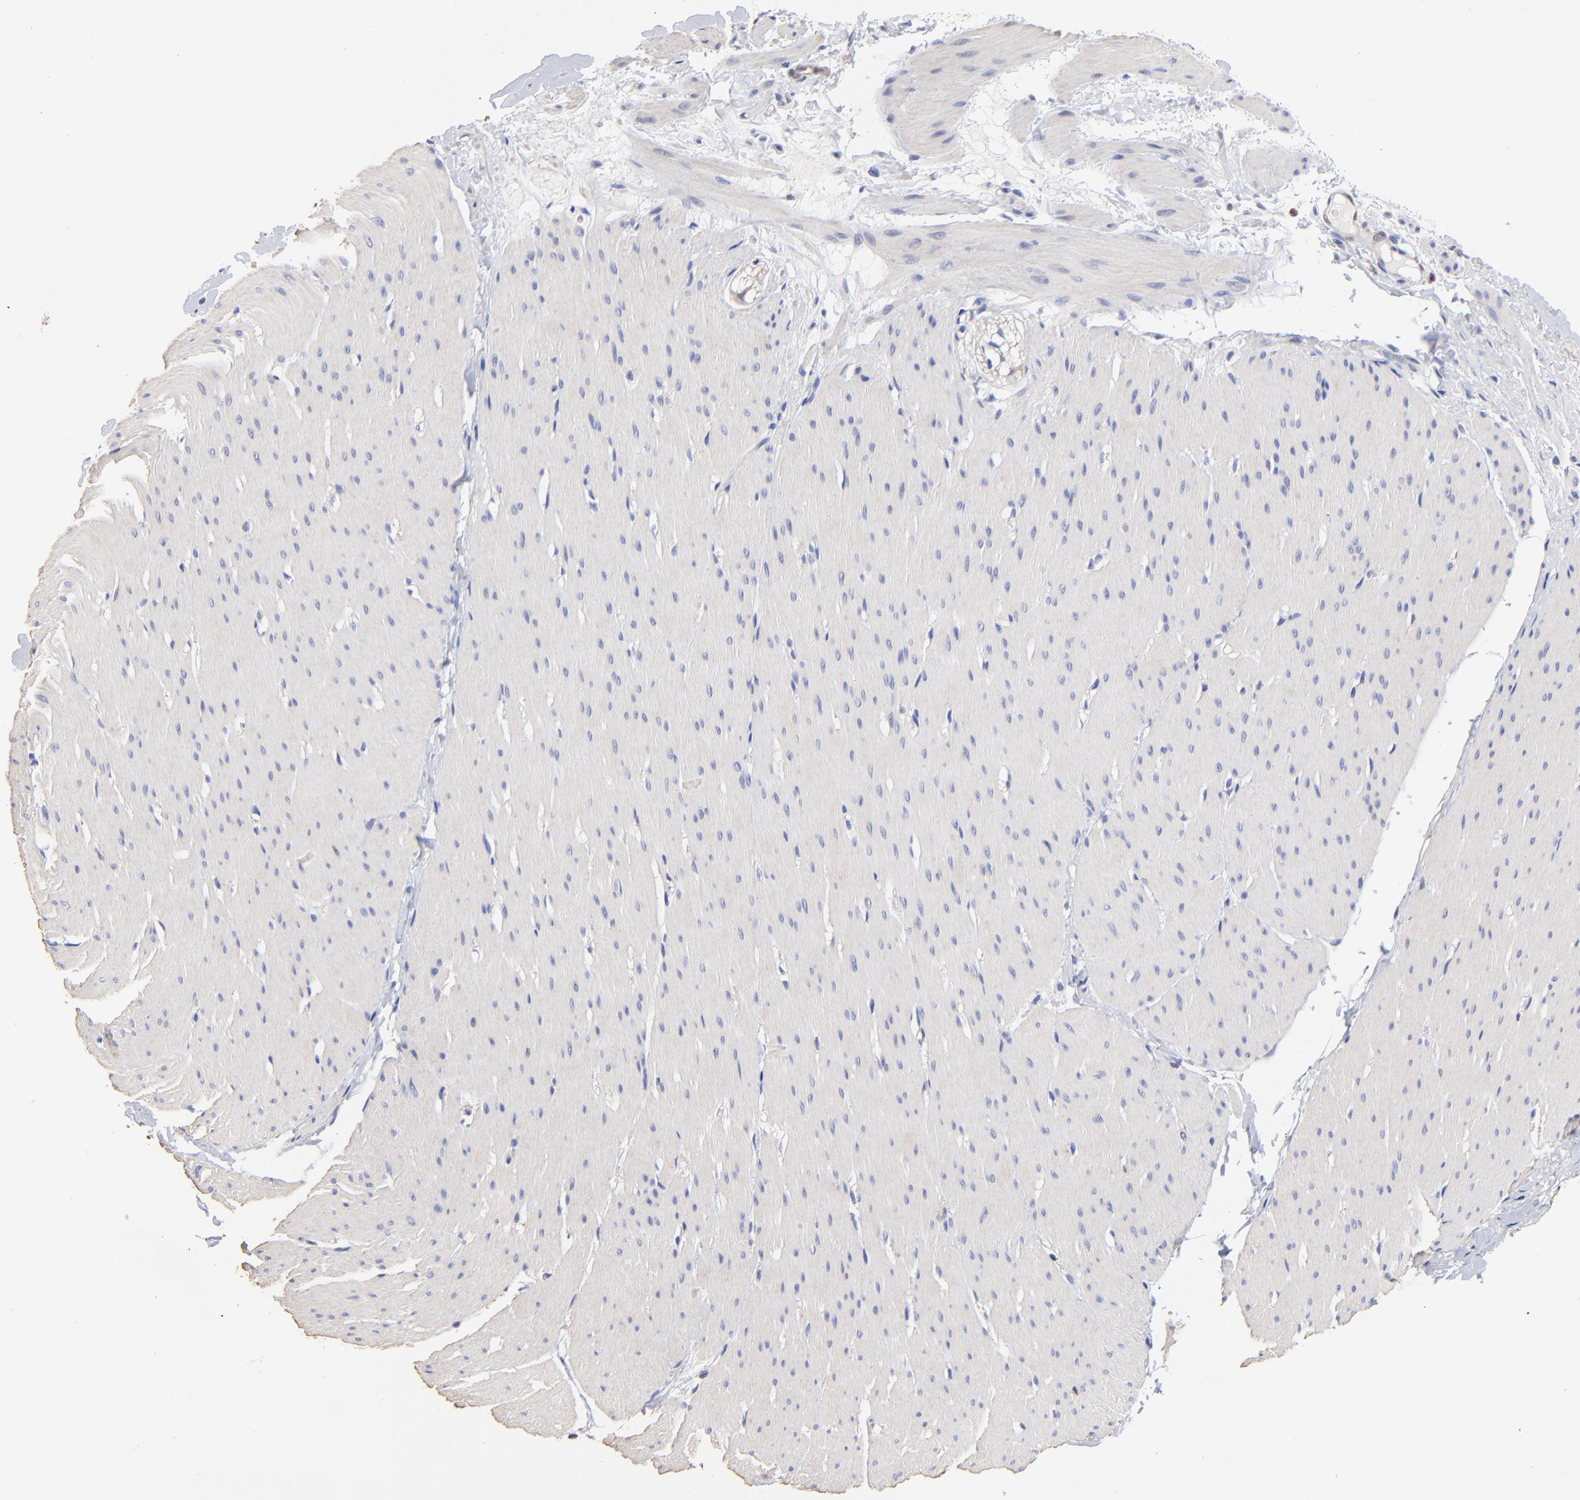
{"staining": {"intensity": "weak", "quantity": "<25%", "location": "cytoplasmic/membranous"}, "tissue": "smooth muscle", "cell_type": "Smooth muscle cells", "image_type": "normal", "snomed": [{"axis": "morphology", "description": "Normal tissue, NOS"}, {"axis": "topography", "description": "Smooth muscle"}, {"axis": "topography", "description": "Colon"}], "caption": "Smooth muscle stained for a protein using IHC shows no expression smooth muscle cells.", "gene": "DCTPP1", "patient": {"sex": "male", "age": 67}}